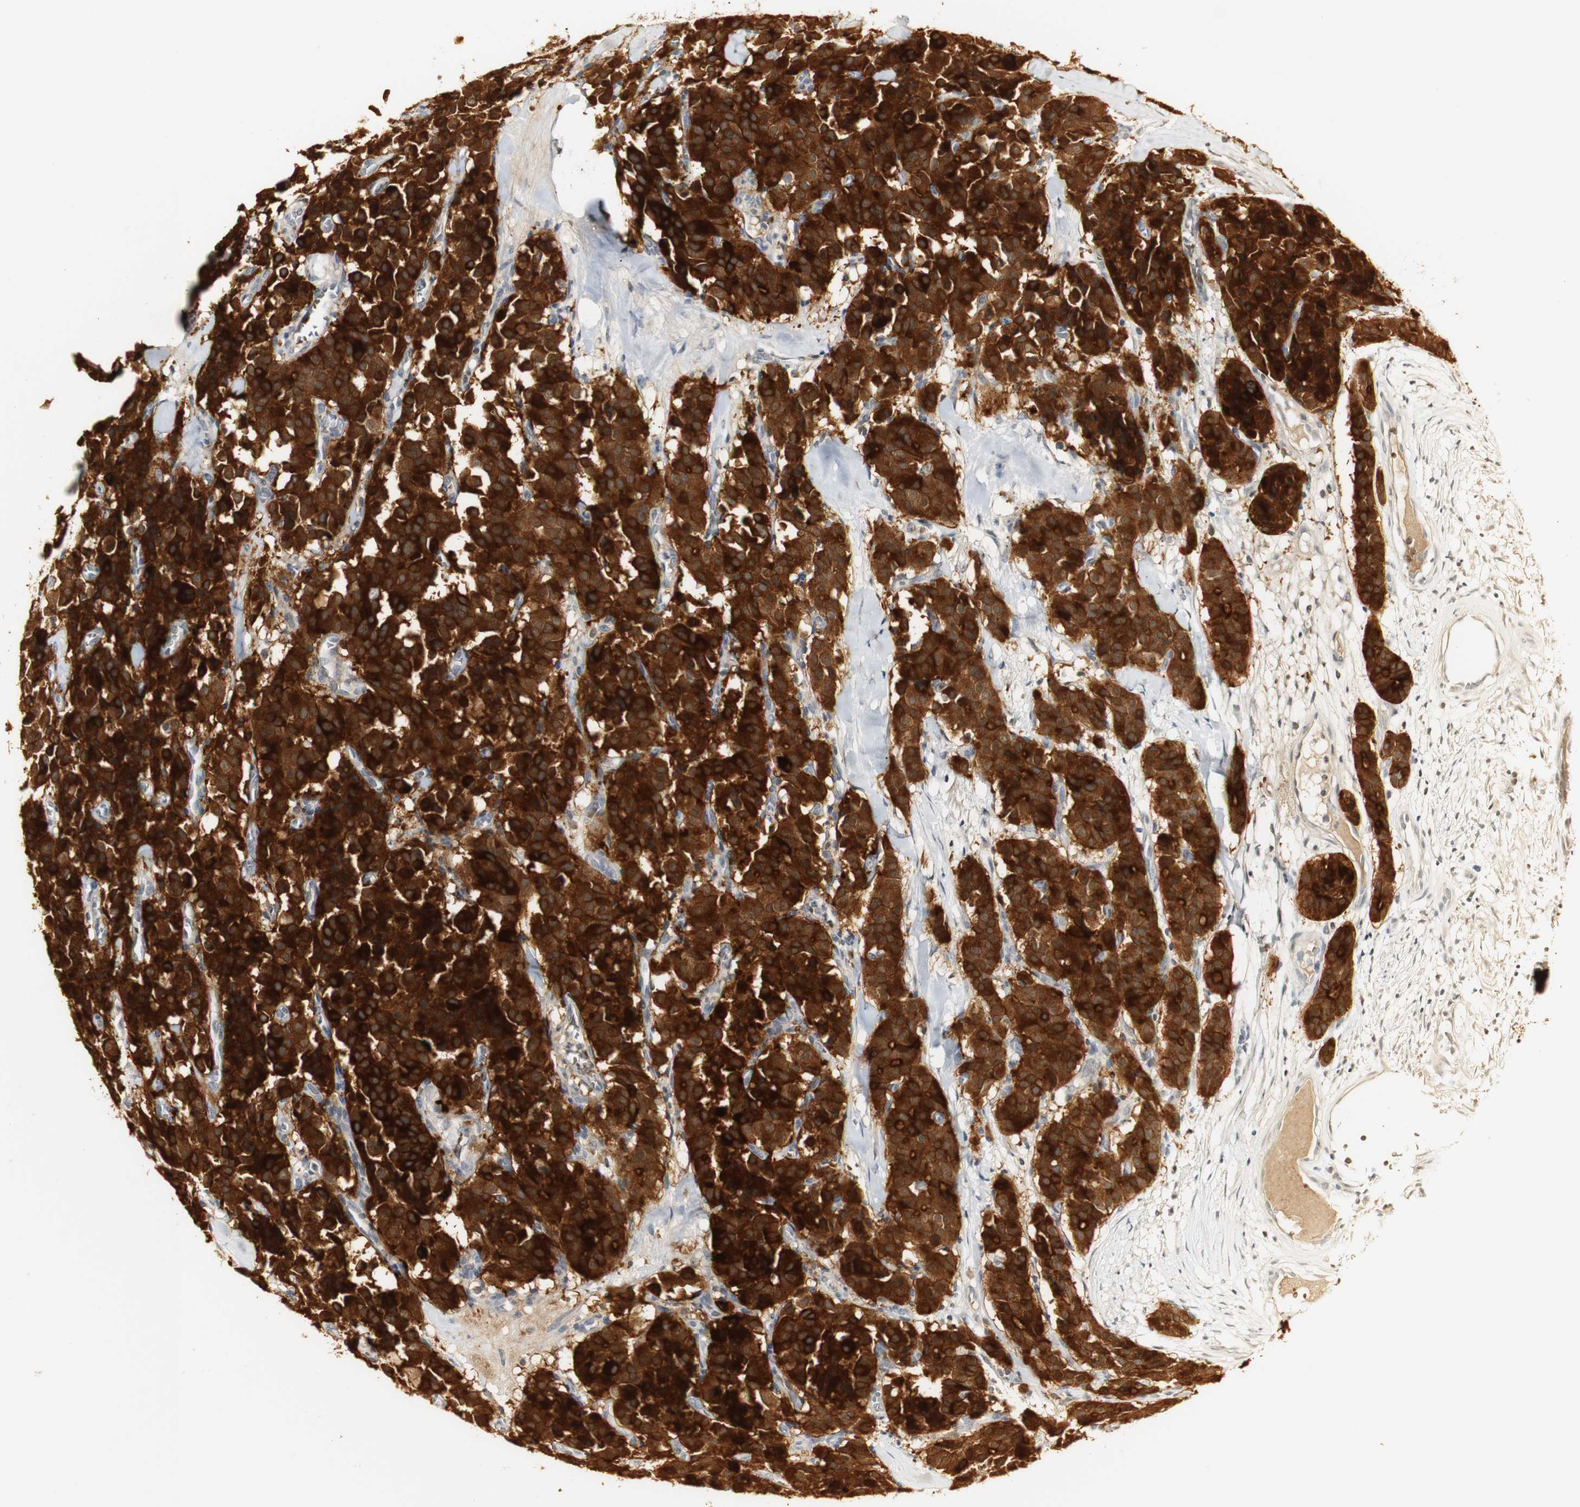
{"staining": {"intensity": "strong", "quantity": ">75%", "location": "cytoplasmic/membranous"}, "tissue": "carcinoid", "cell_type": "Tumor cells", "image_type": "cancer", "snomed": [{"axis": "morphology", "description": "Carcinoid, malignant, NOS"}, {"axis": "topography", "description": "Lung"}], "caption": "Strong cytoplasmic/membranous positivity for a protein is present in approximately >75% of tumor cells of carcinoid (malignant) using IHC.", "gene": "SYT7", "patient": {"sex": "male", "age": 30}}